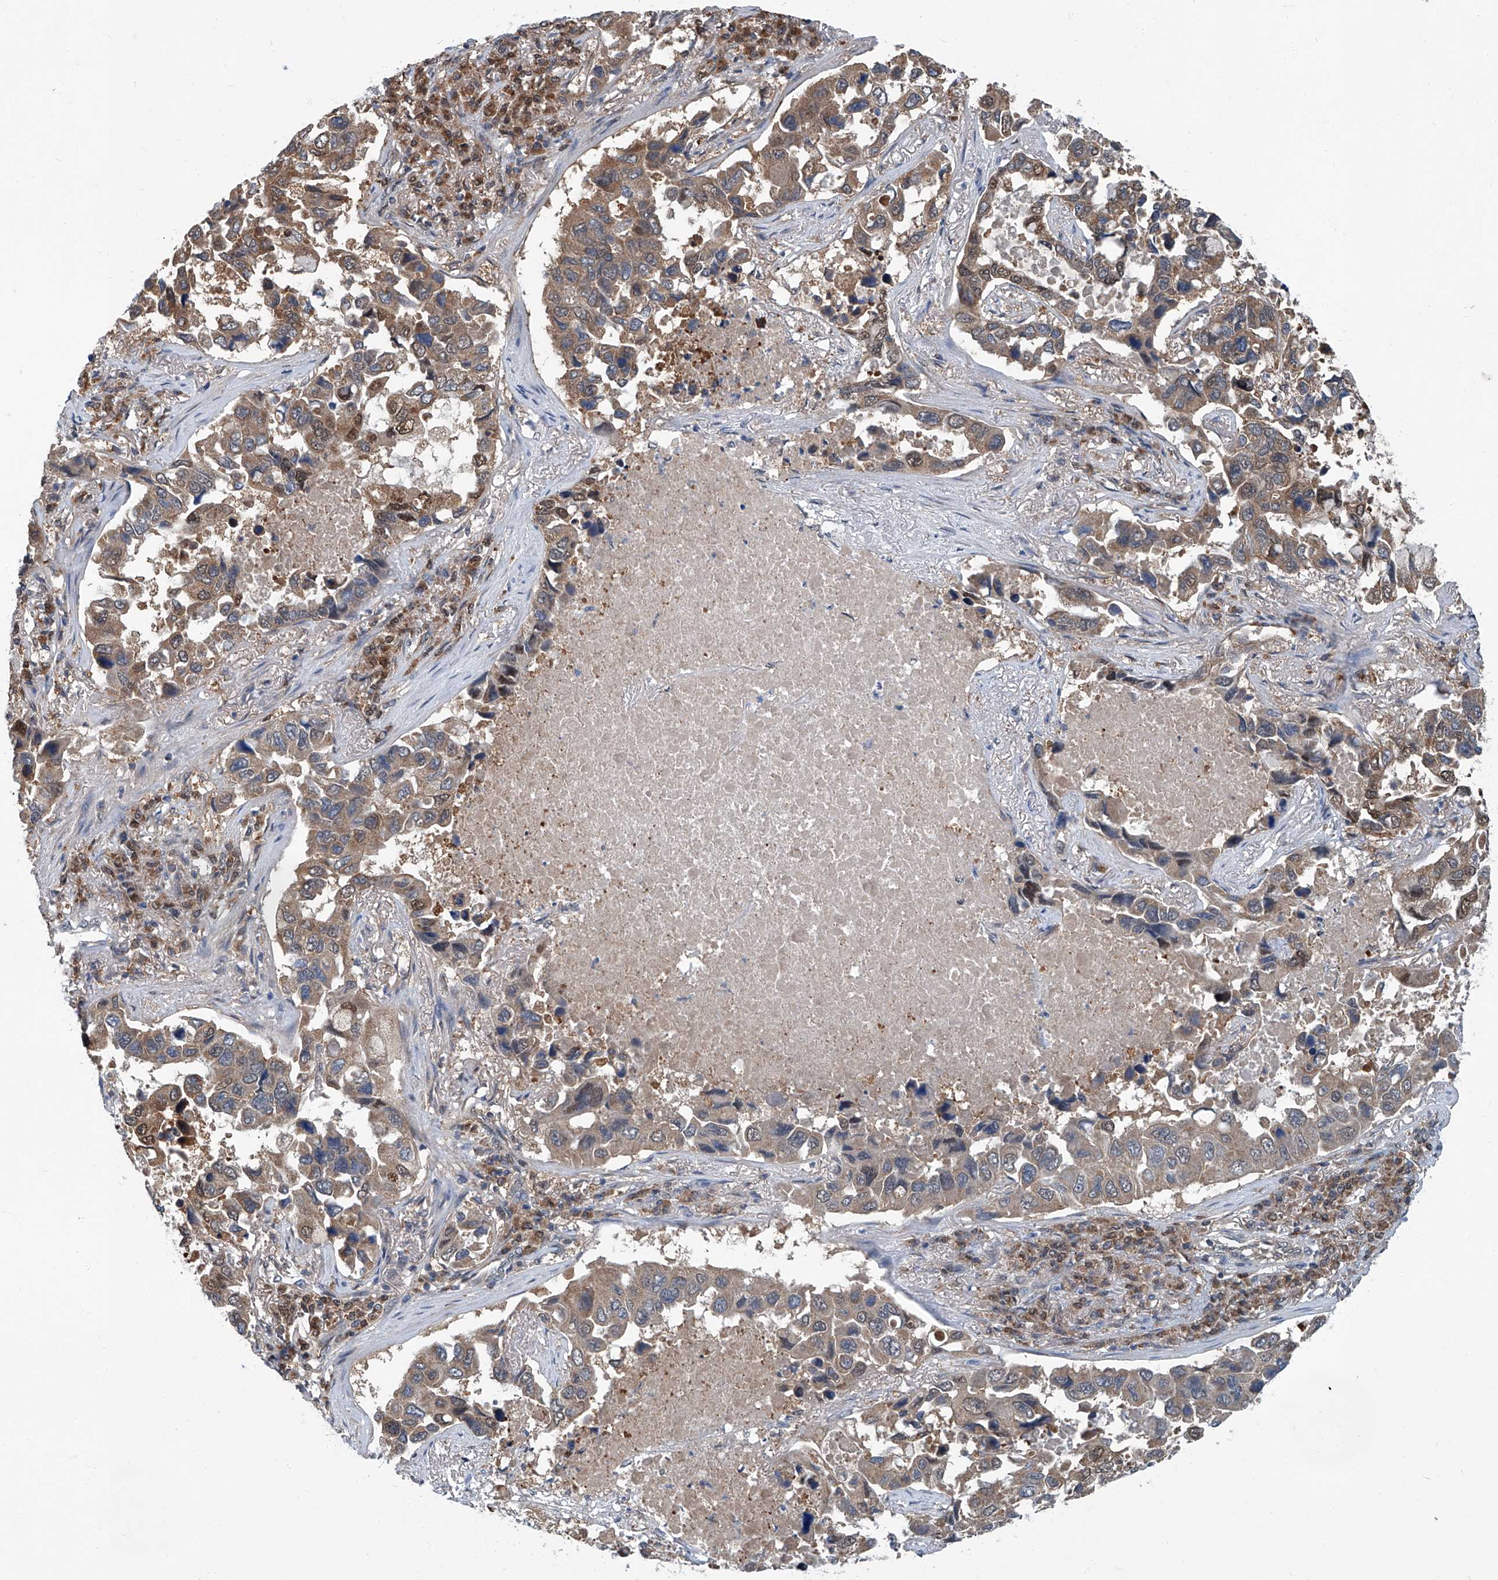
{"staining": {"intensity": "moderate", "quantity": "25%-75%", "location": "cytoplasmic/membranous"}, "tissue": "lung cancer", "cell_type": "Tumor cells", "image_type": "cancer", "snomed": [{"axis": "morphology", "description": "Adenocarcinoma, NOS"}, {"axis": "topography", "description": "Lung"}], "caption": "Protein staining of adenocarcinoma (lung) tissue shows moderate cytoplasmic/membranous expression in about 25%-75% of tumor cells.", "gene": "CLK1", "patient": {"sex": "male", "age": 64}}